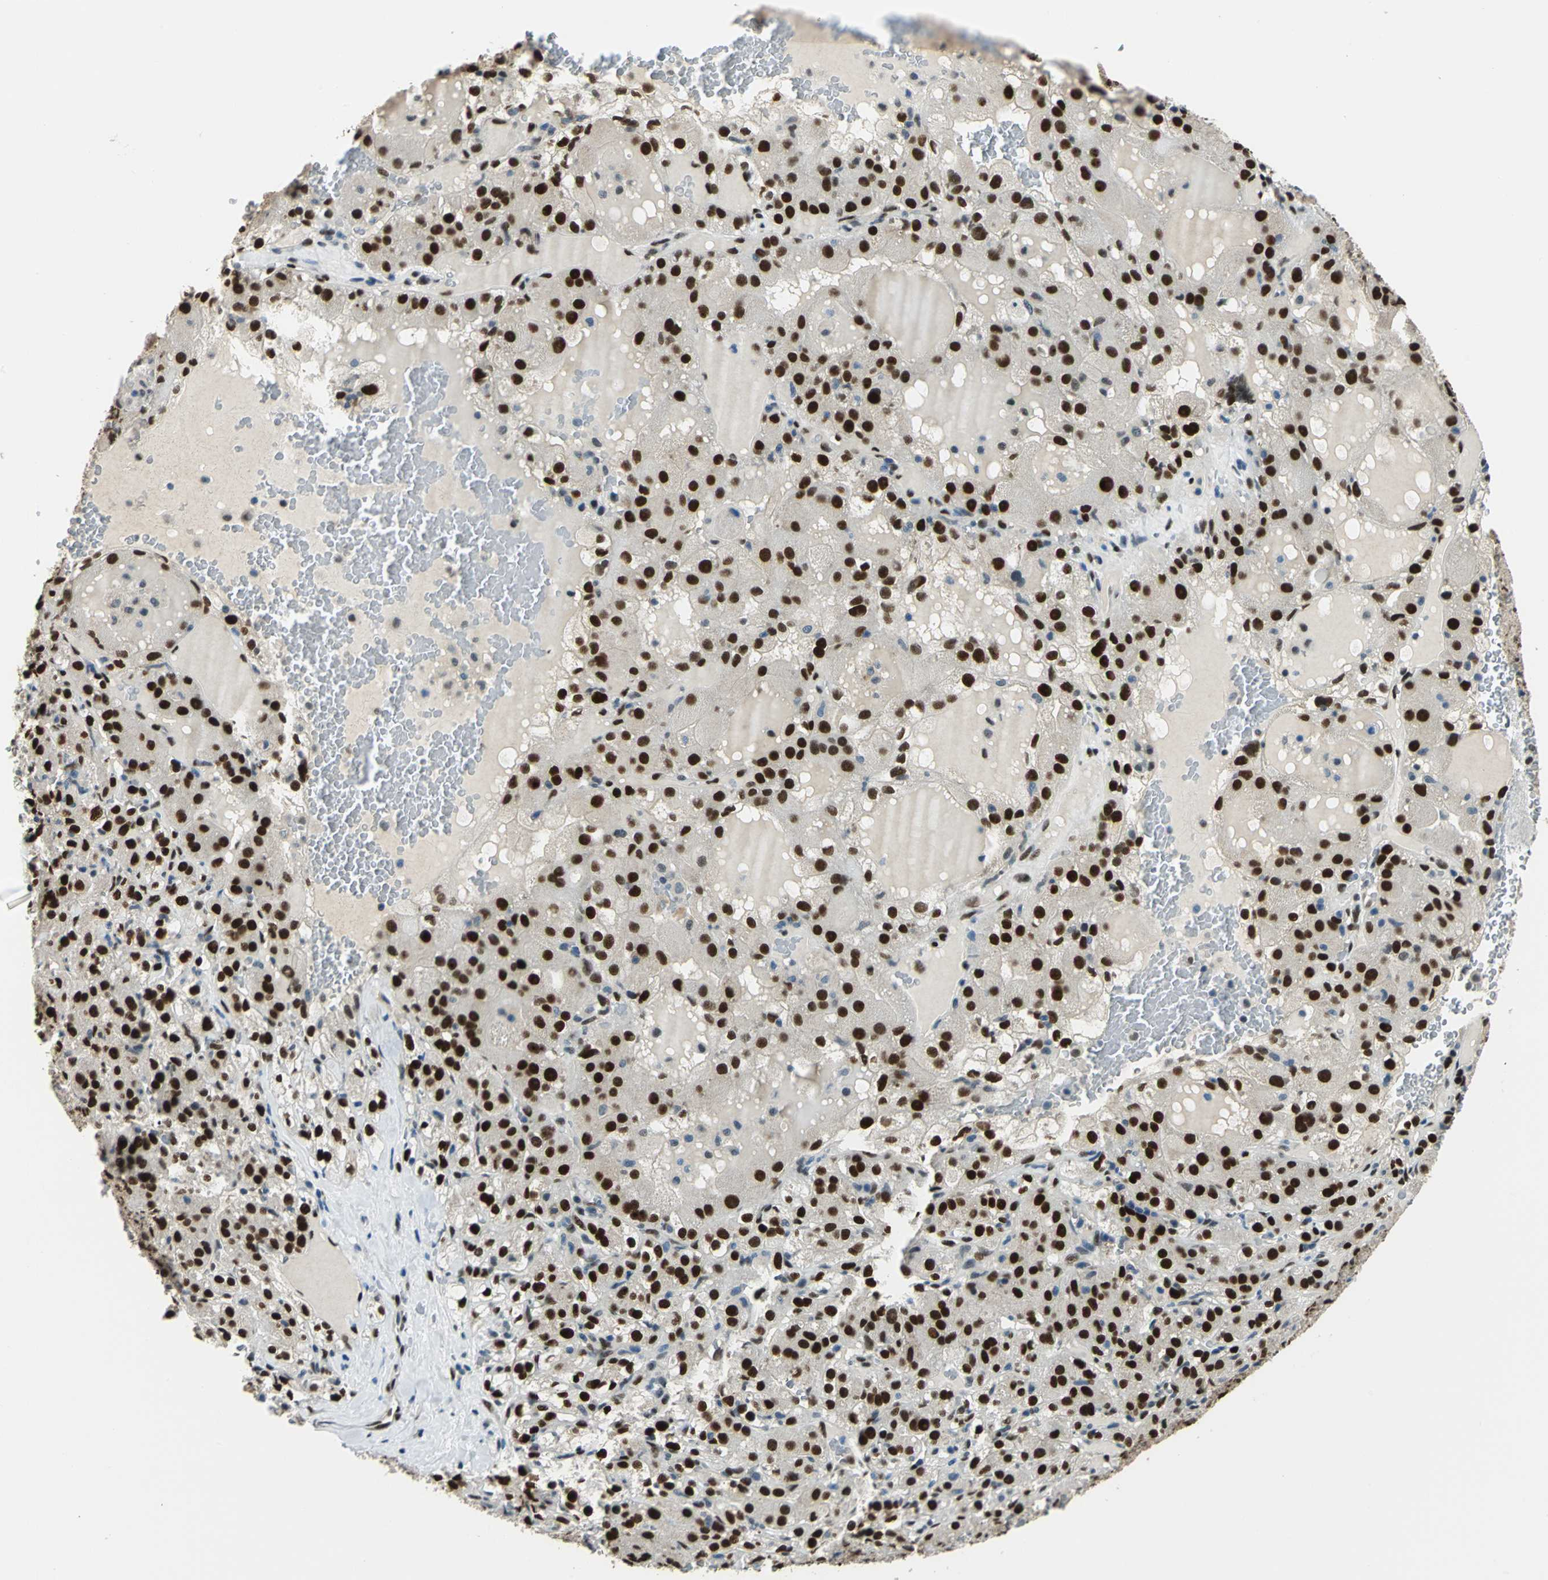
{"staining": {"intensity": "strong", "quantity": ">75%", "location": "cytoplasmic/membranous,nuclear"}, "tissue": "renal cancer", "cell_type": "Tumor cells", "image_type": "cancer", "snomed": [{"axis": "morphology", "description": "Normal tissue, NOS"}, {"axis": "morphology", "description": "Adenocarcinoma, NOS"}, {"axis": "topography", "description": "Kidney"}], "caption": "IHC (DAB (3,3'-diaminobenzidine)) staining of human renal cancer (adenocarcinoma) demonstrates strong cytoplasmic/membranous and nuclear protein expression in about >75% of tumor cells. (Brightfield microscopy of DAB IHC at high magnification).", "gene": "NFIA", "patient": {"sex": "male", "age": 61}}